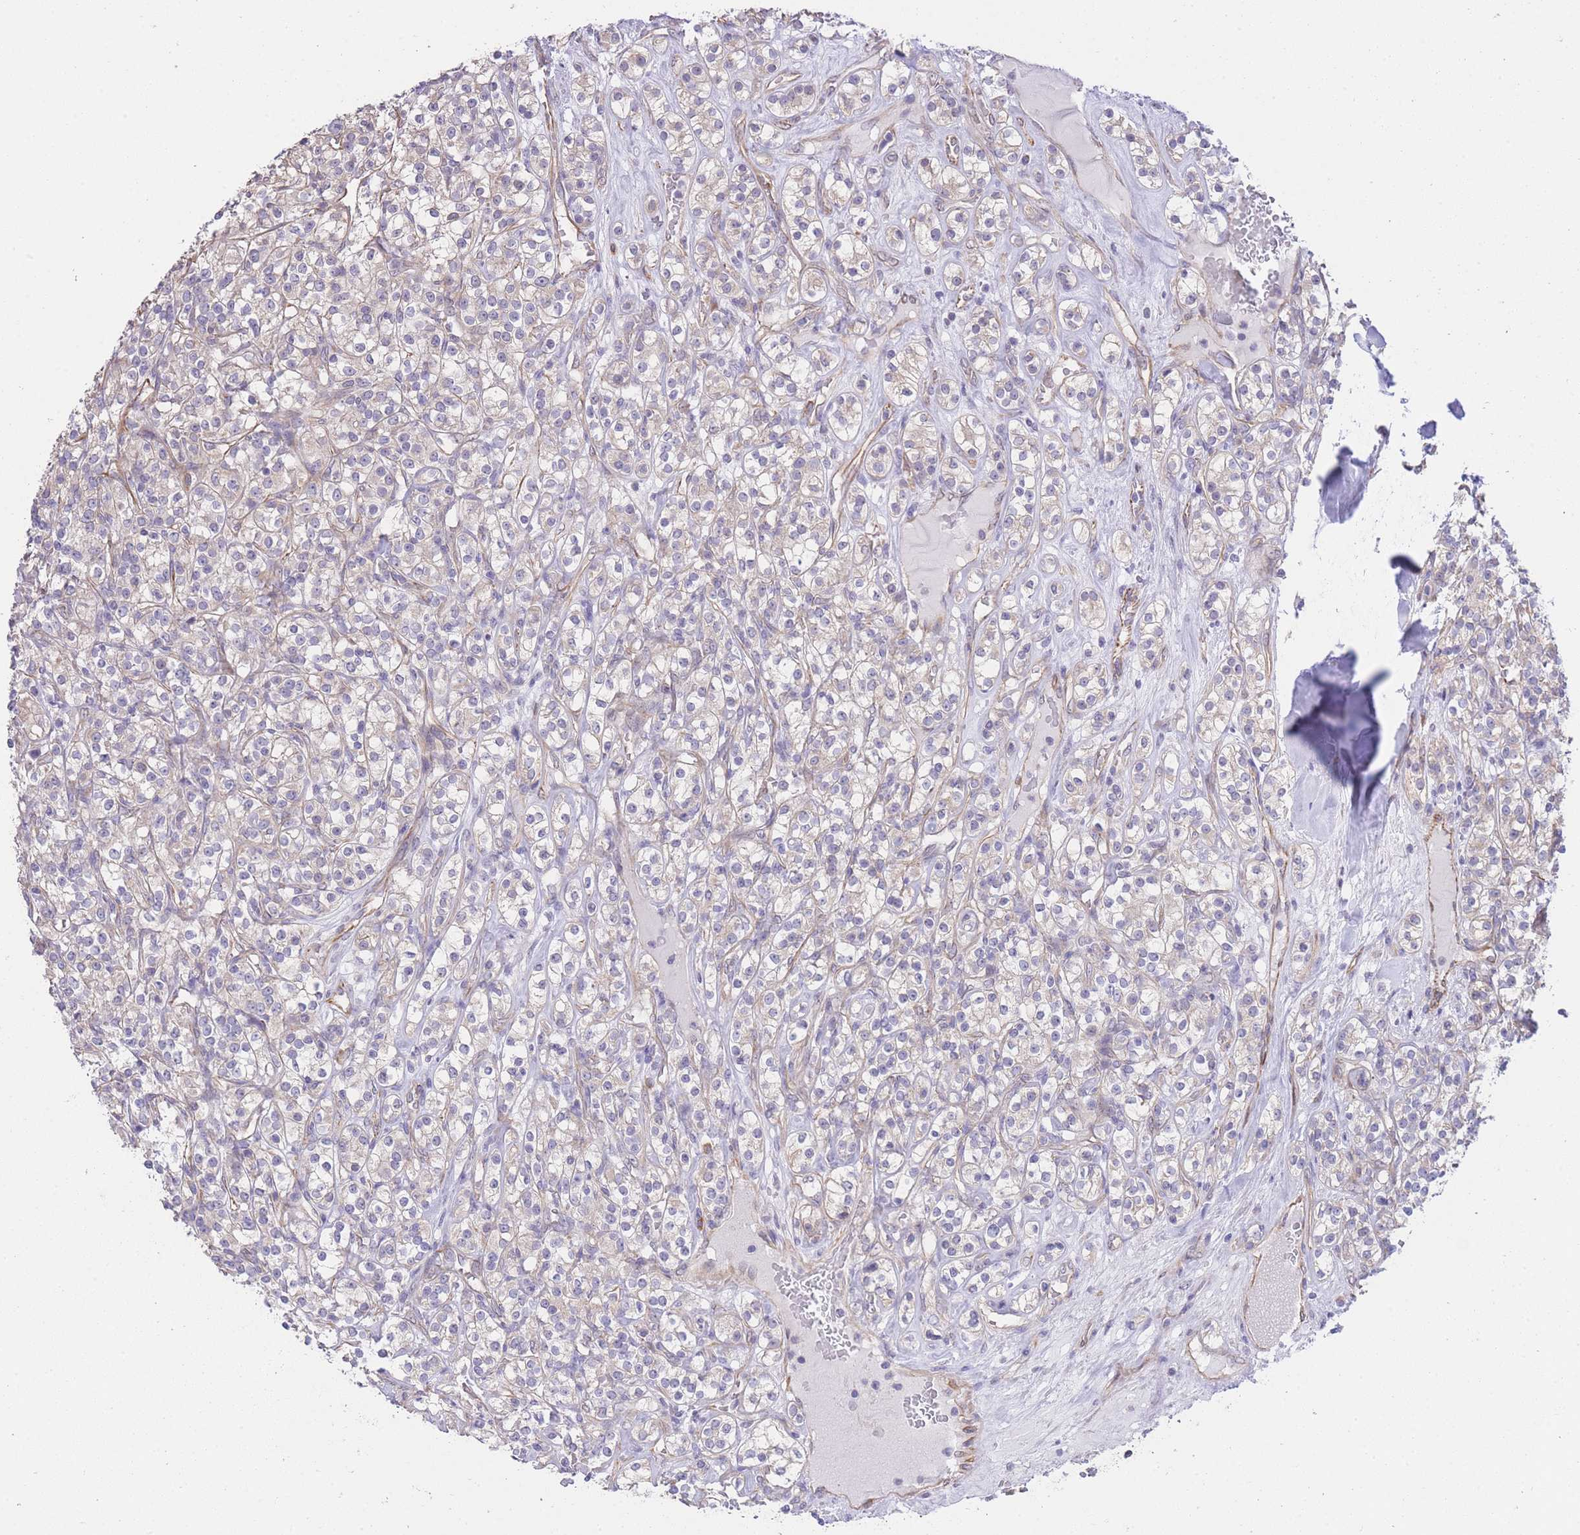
{"staining": {"intensity": "negative", "quantity": "none", "location": "none"}, "tissue": "renal cancer", "cell_type": "Tumor cells", "image_type": "cancer", "snomed": [{"axis": "morphology", "description": "Adenocarcinoma, NOS"}, {"axis": "topography", "description": "Kidney"}], "caption": "This is an IHC photomicrograph of human renal adenocarcinoma. There is no positivity in tumor cells.", "gene": "CTBP1", "patient": {"sex": "male", "age": 77}}